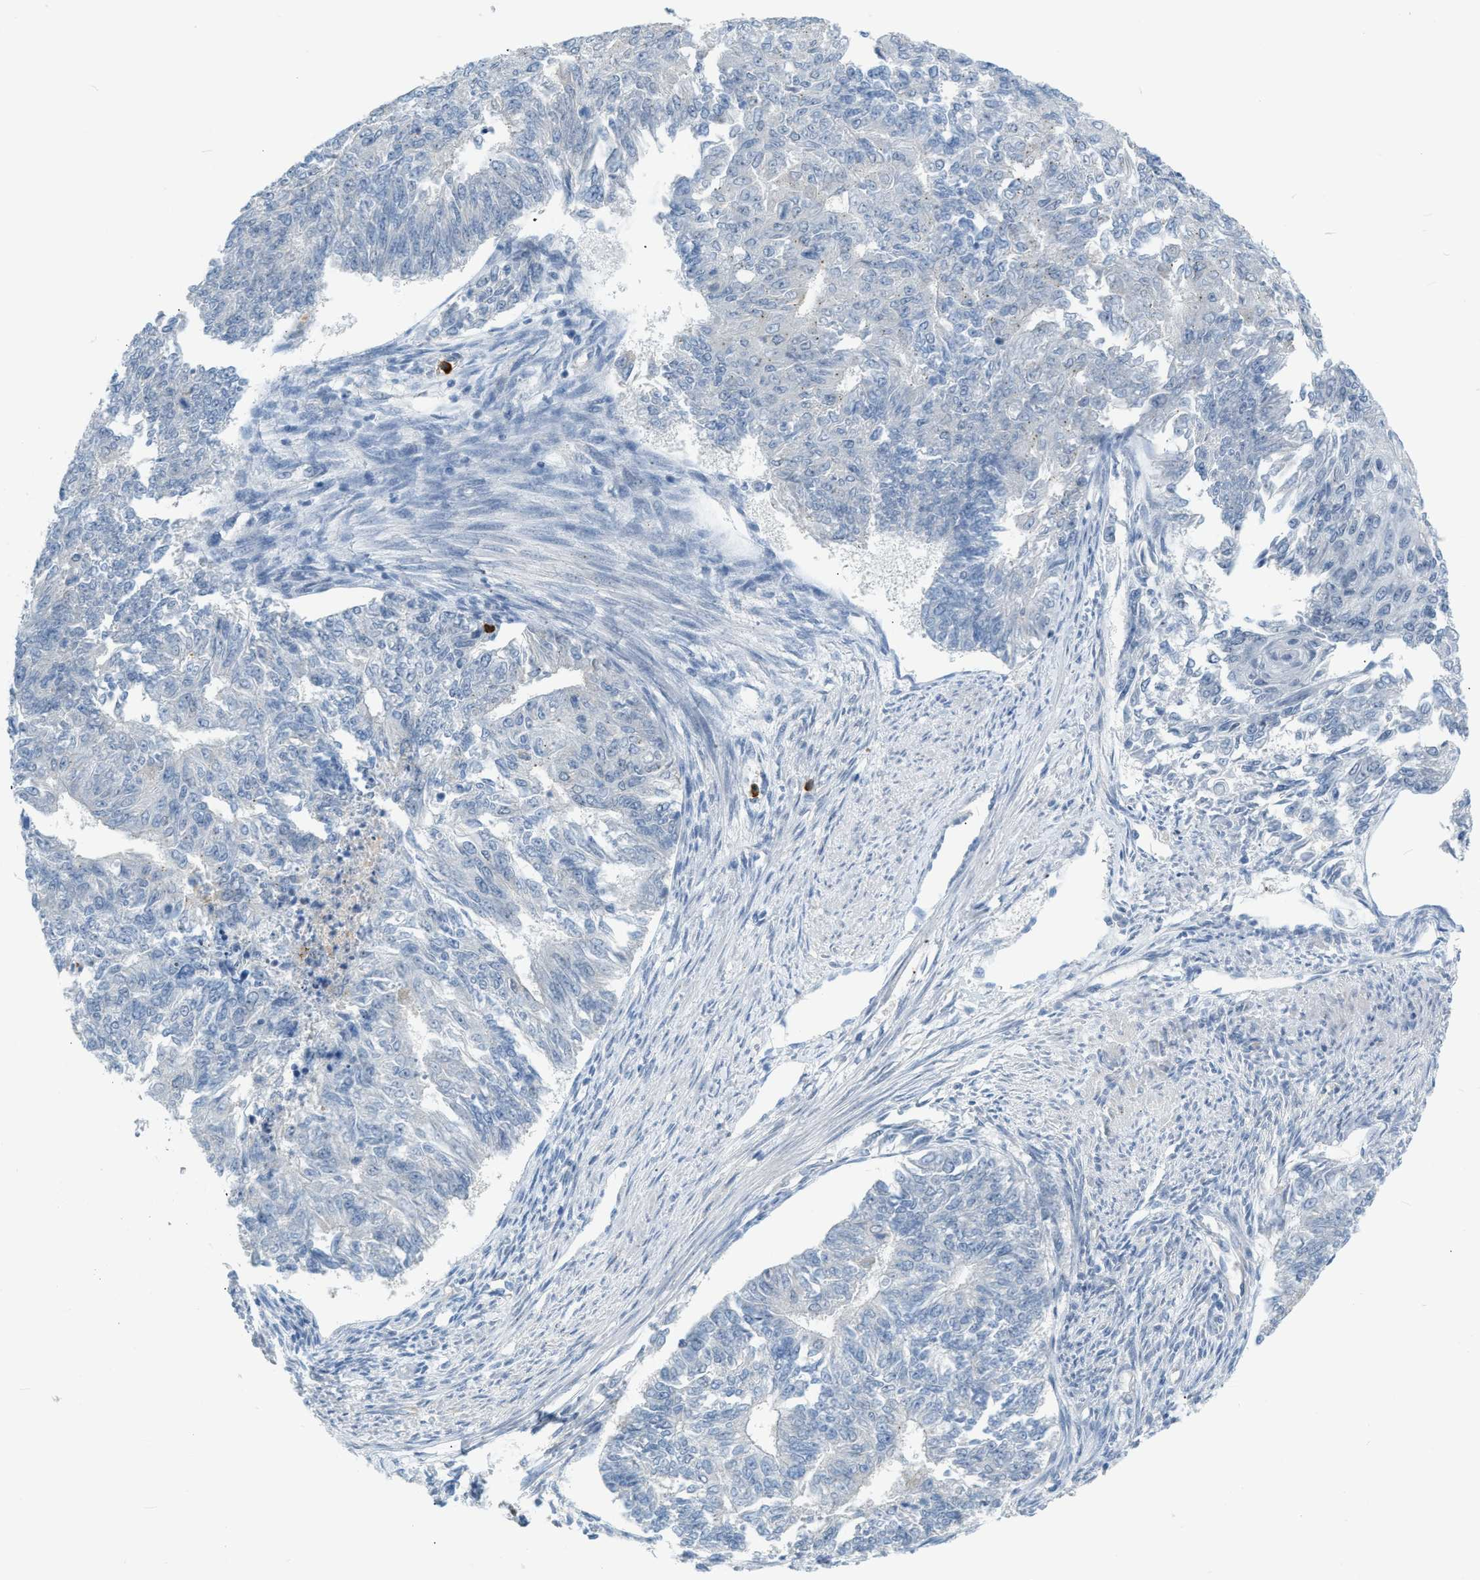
{"staining": {"intensity": "negative", "quantity": "none", "location": "none"}, "tissue": "endometrial cancer", "cell_type": "Tumor cells", "image_type": "cancer", "snomed": [{"axis": "morphology", "description": "Adenocarcinoma, NOS"}, {"axis": "topography", "description": "Endometrium"}], "caption": "Tumor cells show no significant protein positivity in endometrial cancer (adenocarcinoma). (DAB immunohistochemistry, high magnification).", "gene": "ZNF408", "patient": {"sex": "female", "age": 32}}